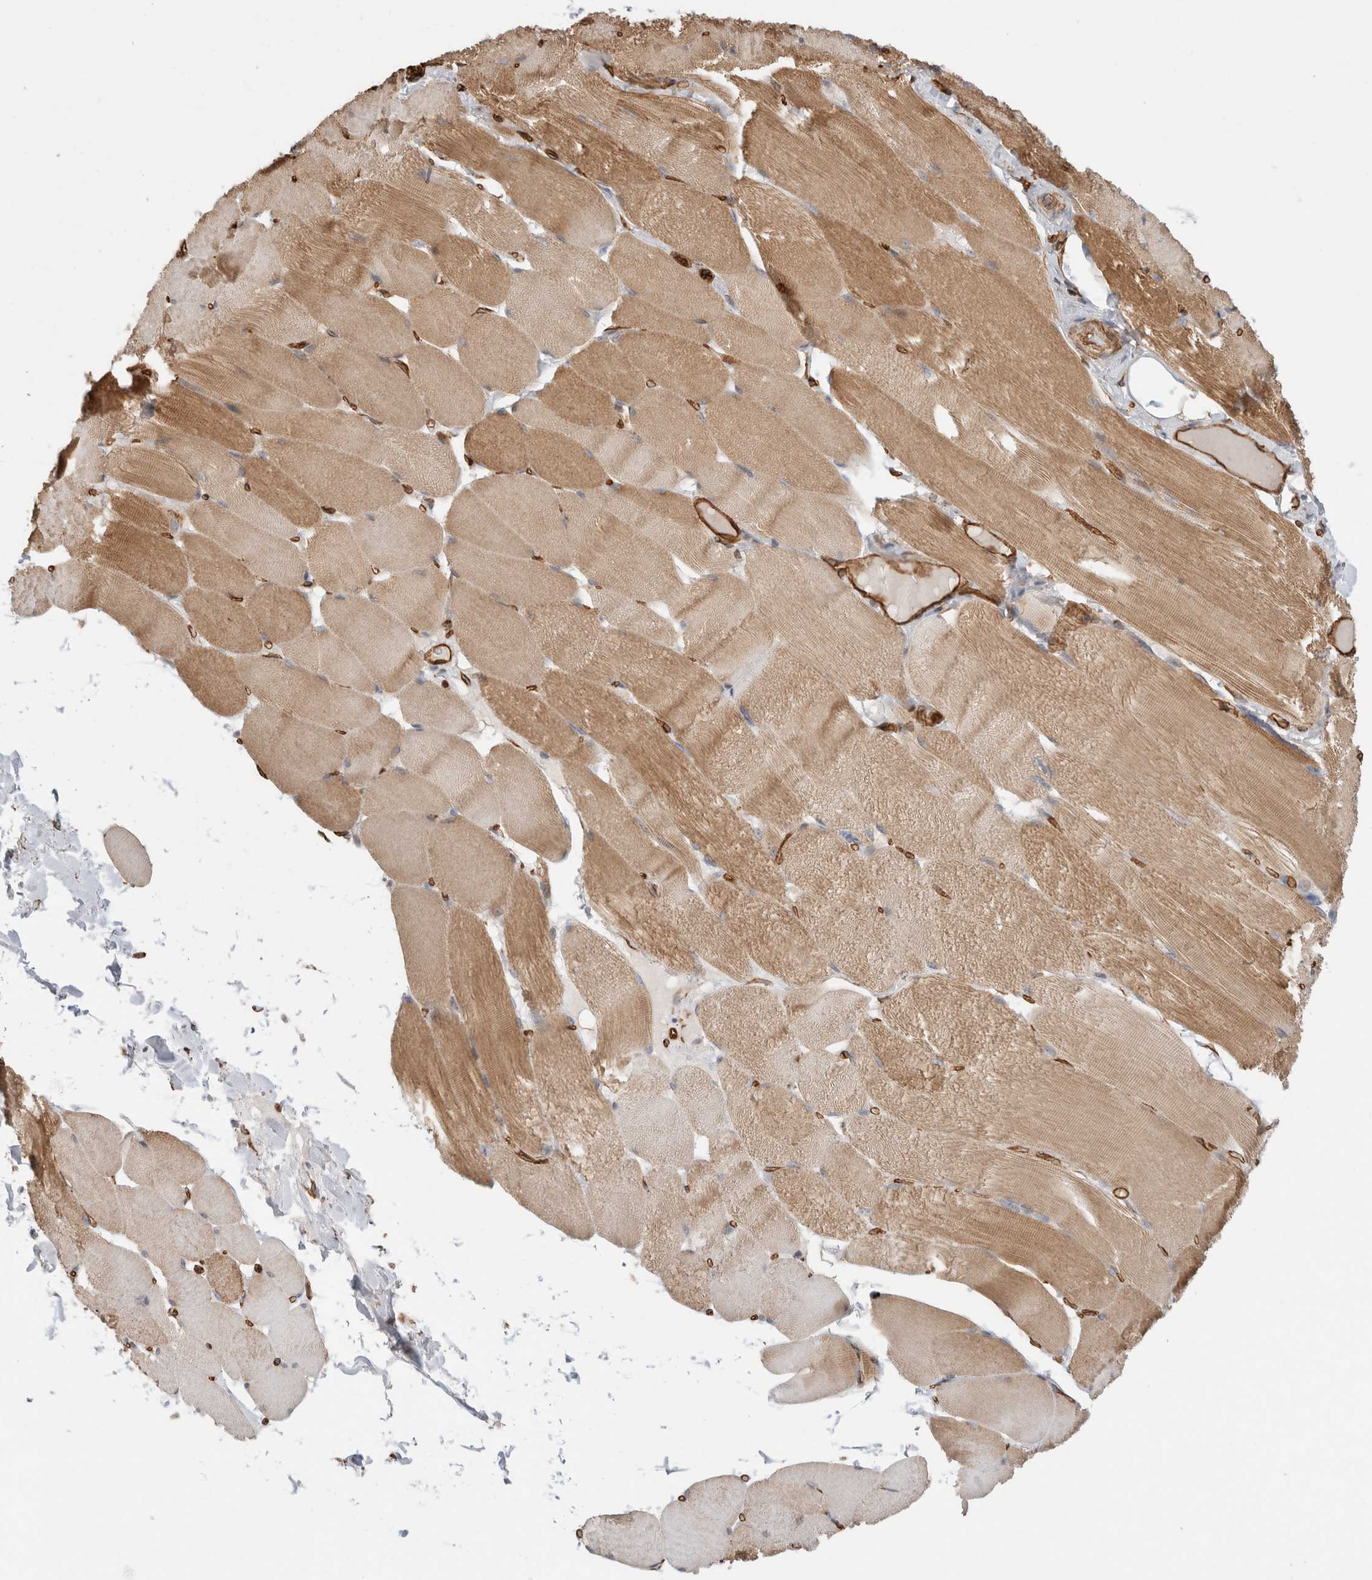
{"staining": {"intensity": "moderate", "quantity": ">75%", "location": "cytoplasmic/membranous"}, "tissue": "skeletal muscle", "cell_type": "Myocytes", "image_type": "normal", "snomed": [{"axis": "morphology", "description": "Normal tissue, NOS"}, {"axis": "topography", "description": "Skin"}, {"axis": "topography", "description": "Skeletal muscle"}], "caption": "IHC staining of benign skeletal muscle, which exhibits medium levels of moderate cytoplasmic/membranous expression in approximately >75% of myocytes indicating moderate cytoplasmic/membranous protein staining. The staining was performed using DAB (brown) for protein detection and nuclei were counterstained in hematoxylin (blue).", "gene": "CAAP1", "patient": {"sex": "male", "age": 83}}